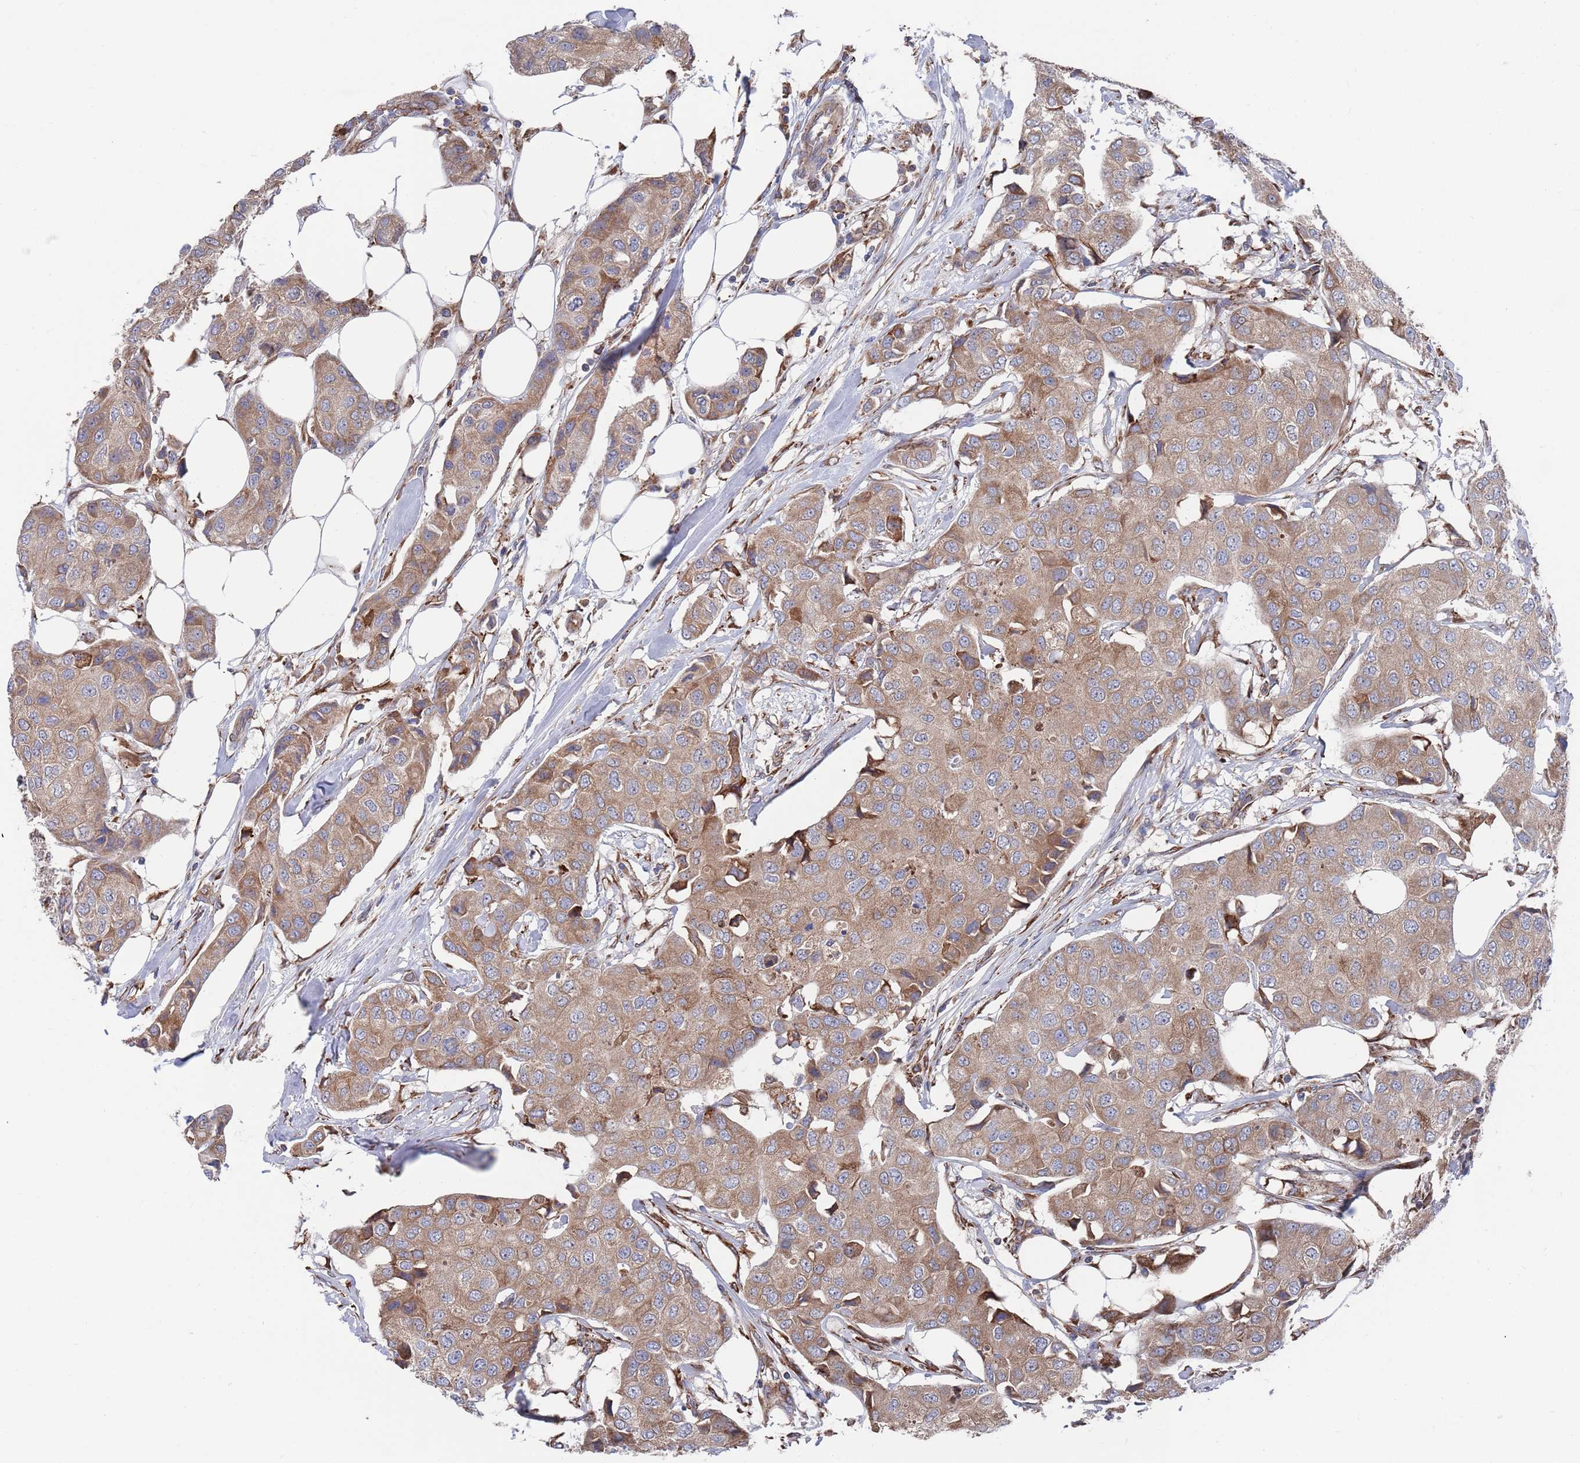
{"staining": {"intensity": "moderate", "quantity": "25%-75%", "location": "cytoplasmic/membranous"}, "tissue": "breast cancer", "cell_type": "Tumor cells", "image_type": "cancer", "snomed": [{"axis": "morphology", "description": "Duct carcinoma"}, {"axis": "topography", "description": "Breast"}], "caption": "A micrograph of human breast infiltrating ductal carcinoma stained for a protein displays moderate cytoplasmic/membranous brown staining in tumor cells.", "gene": "GID8", "patient": {"sex": "female", "age": 80}}